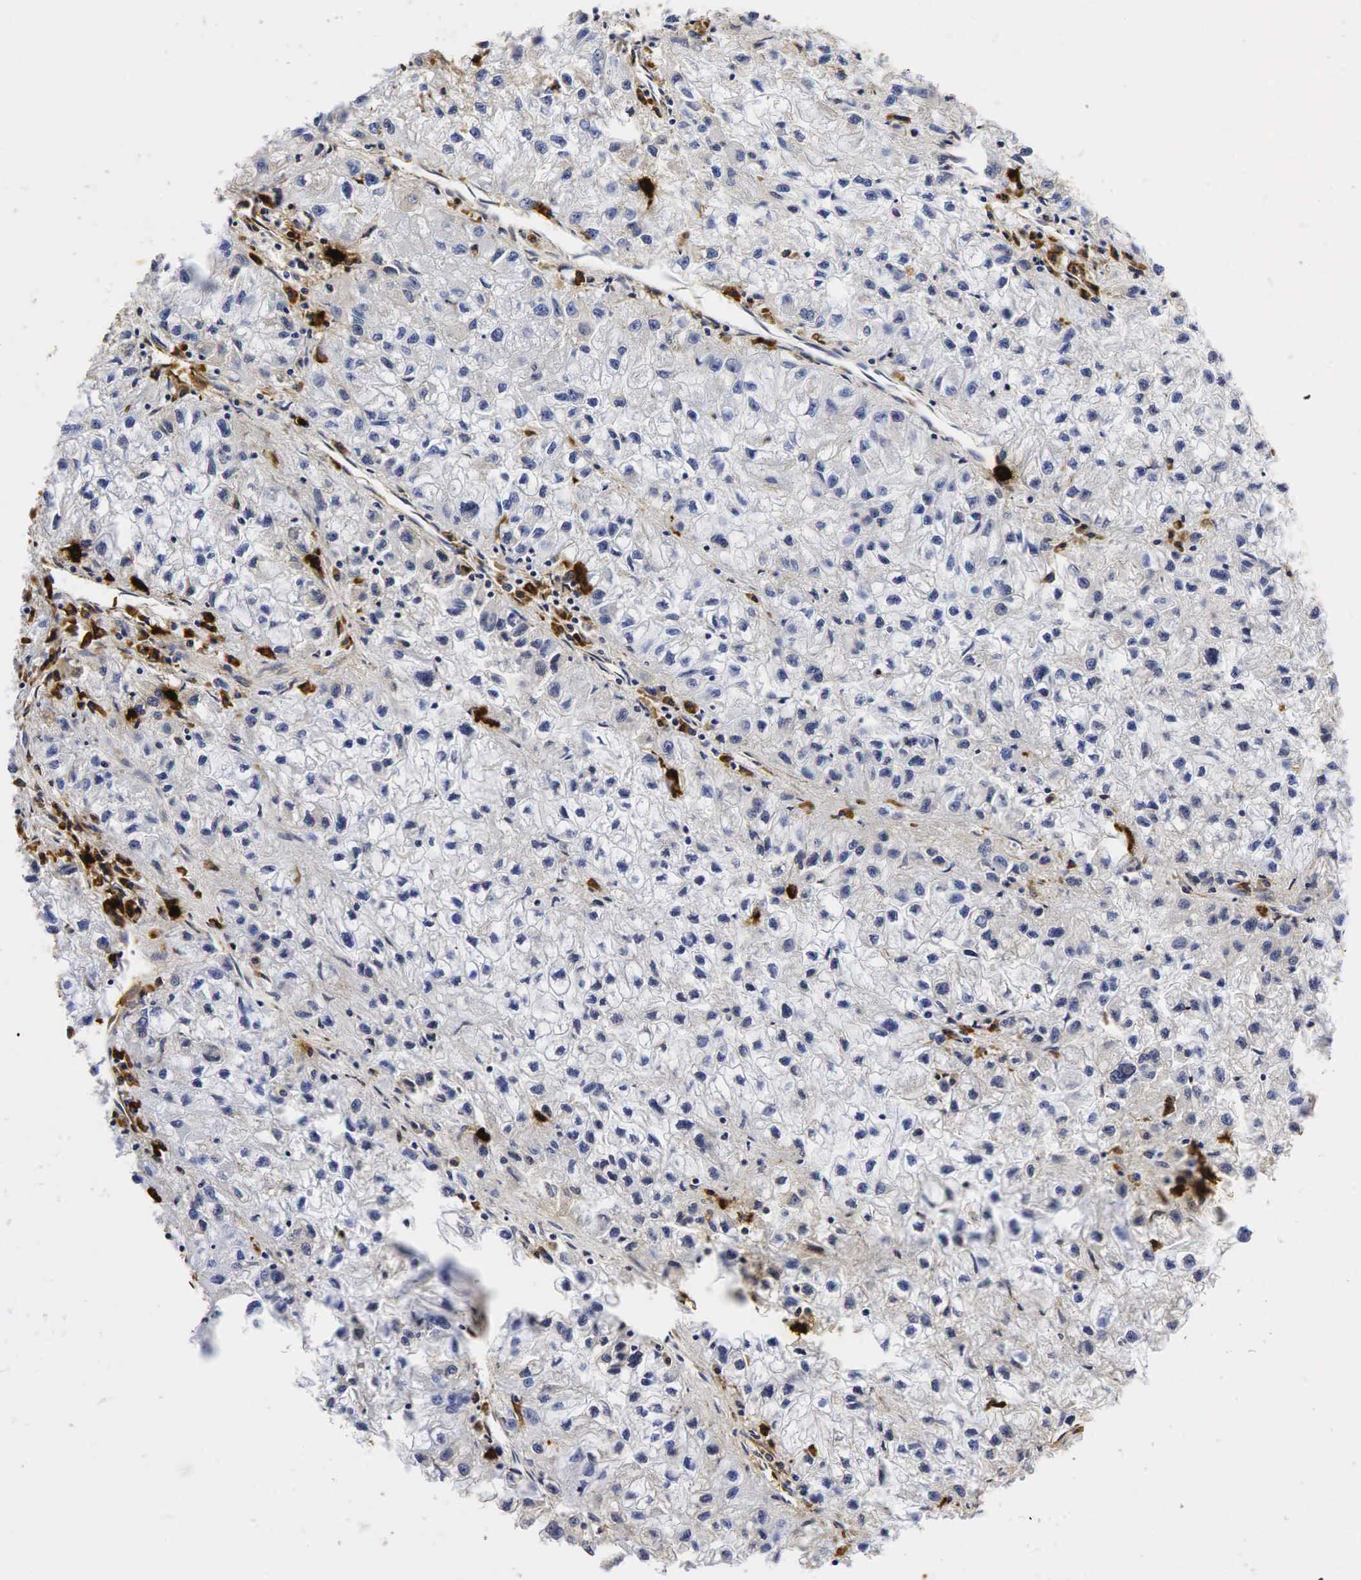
{"staining": {"intensity": "negative", "quantity": "none", "location": "none"}, "tissue": "renal cancer", "cell_type": "Tumor cells", "image_type": "cancer", "snomed": [{"axis": "morphology", "description": "Adenocarcinoma, NOS"}, {"axis": "topography", "description": "Kidney"}], "caption": "DAB immunohistochemical staining of renal cancer reveals no significant staining in tumor cells.", "gene": "LYZ", "patient": {"sex": "male", "age": 59}}